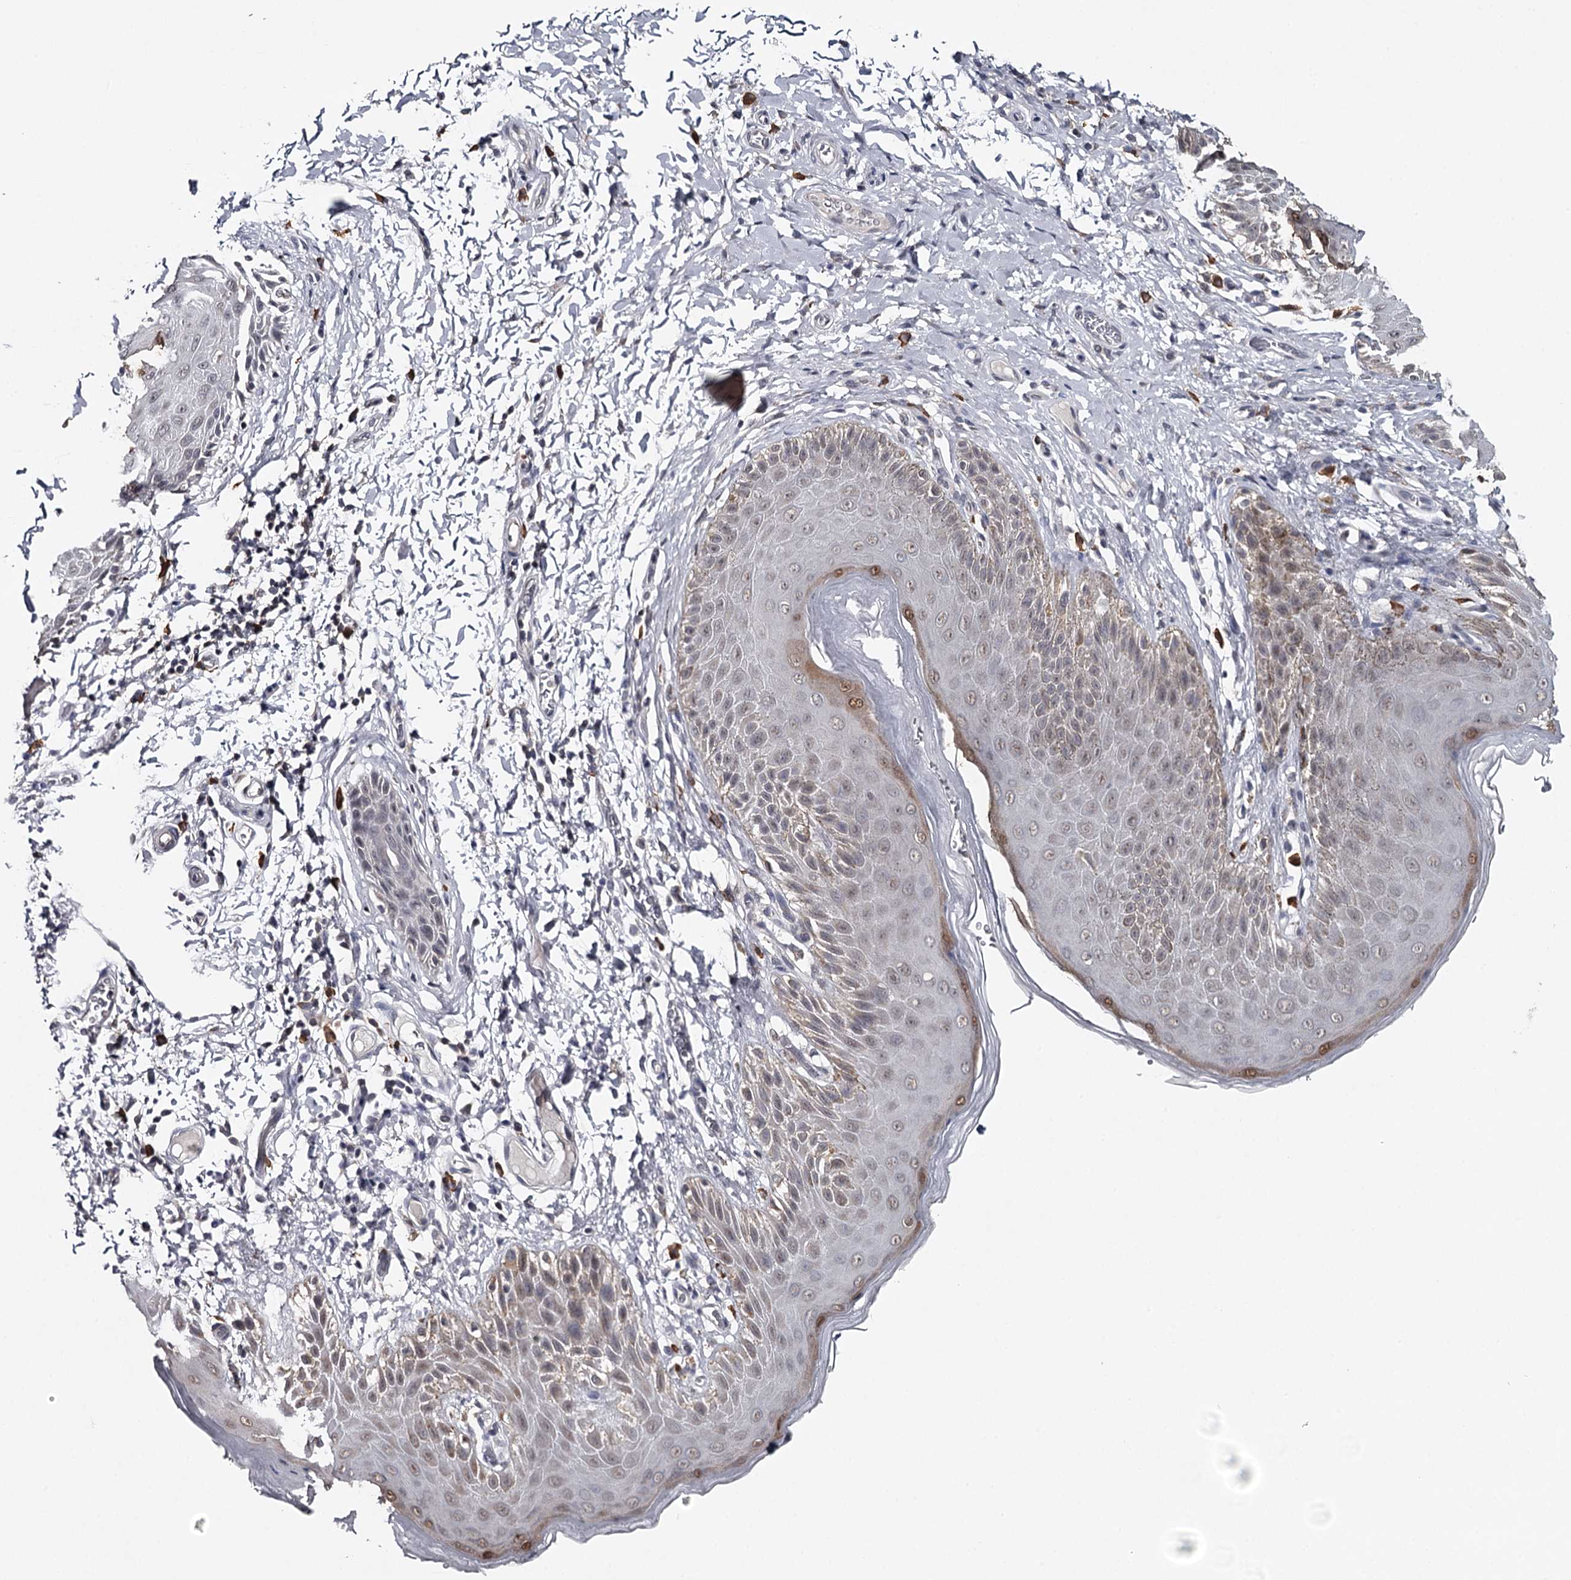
{"staining": {"intensity": "weak", "quantity": "25%-75%", "location": "nuclear"}, "tissue": "skin", "cell_type": "Epidermal cells", "image_type": "normal", "snomed": [{"axis": "morphology", "description": "Normal tissue, NOS"}, {"axis": "topography", "description": "Anal"}], "caption": "Human skin stained for a protein (brown) shows weak nuclear positive staining in about 25%-75% of epidermal cells.", "gene": "GTSF1", "patient": {"sex": "male", "age": 44}}